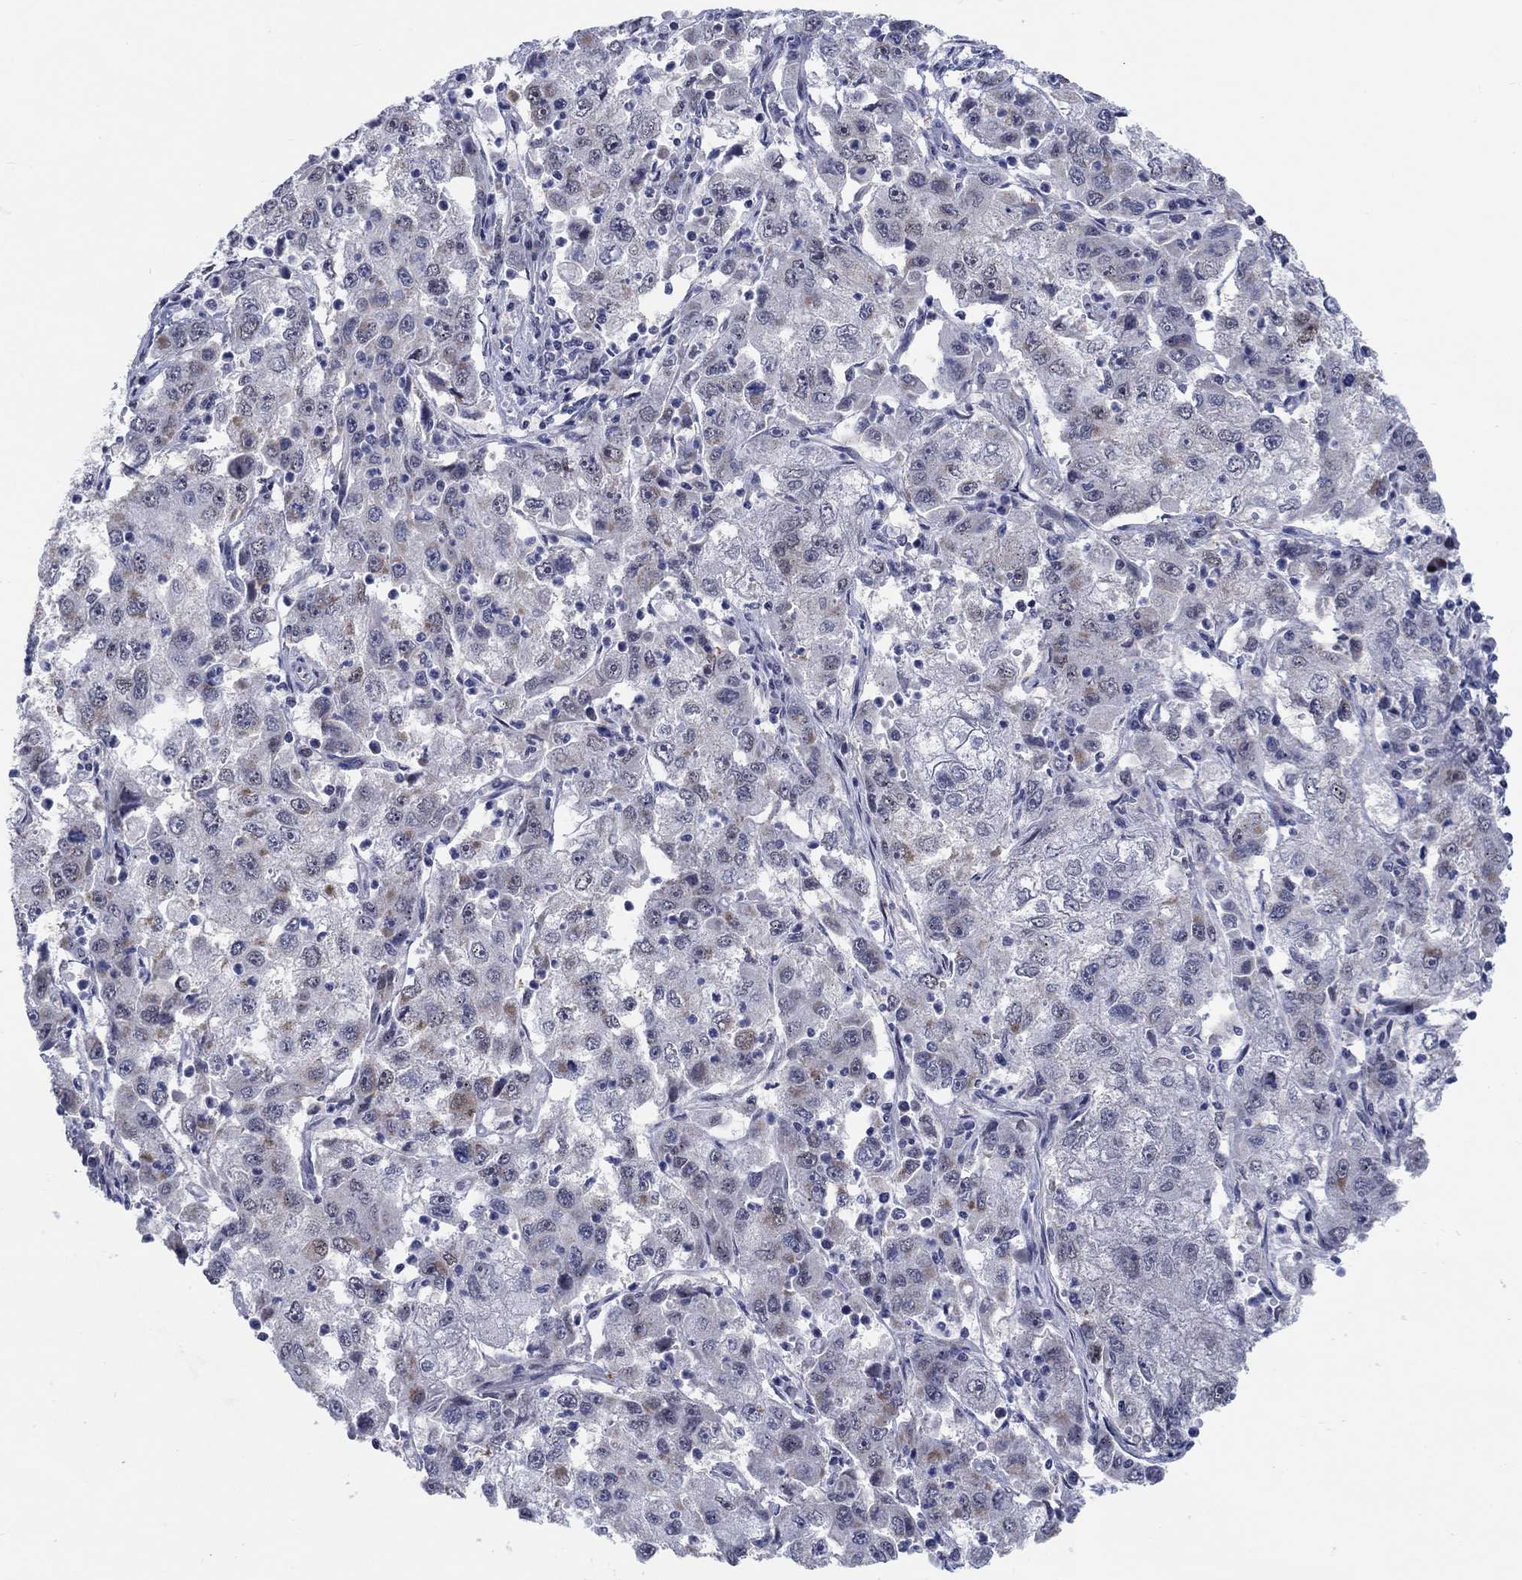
{"staining": {"intensity": "negative", "quantity": "none", "location": "none"}, "tissue": "cervical cancer", "cell_type": "Tumor cells", "image_type": "cancer", "snomed": [{"axis": "morphology", "description": "Squamous cell carcinoma, NOS"}, {"axis": "topography", "description": "Cervix"}], "caption": "Immunohistochemistry (IHC) photomicrograph of neoplastic tissue: cervical cancer (squamous cell carcinoma) stained with DAB (3,3'-diaminobenzidine) shows no significant protein staining in tumor cells. (Brightfield microscopy of DAB (3,3'-diaminobenzidine) immunohistochemistry at high magnification).", "gene": "NEU3", "patient": {"sex": "female", "age": 36}}